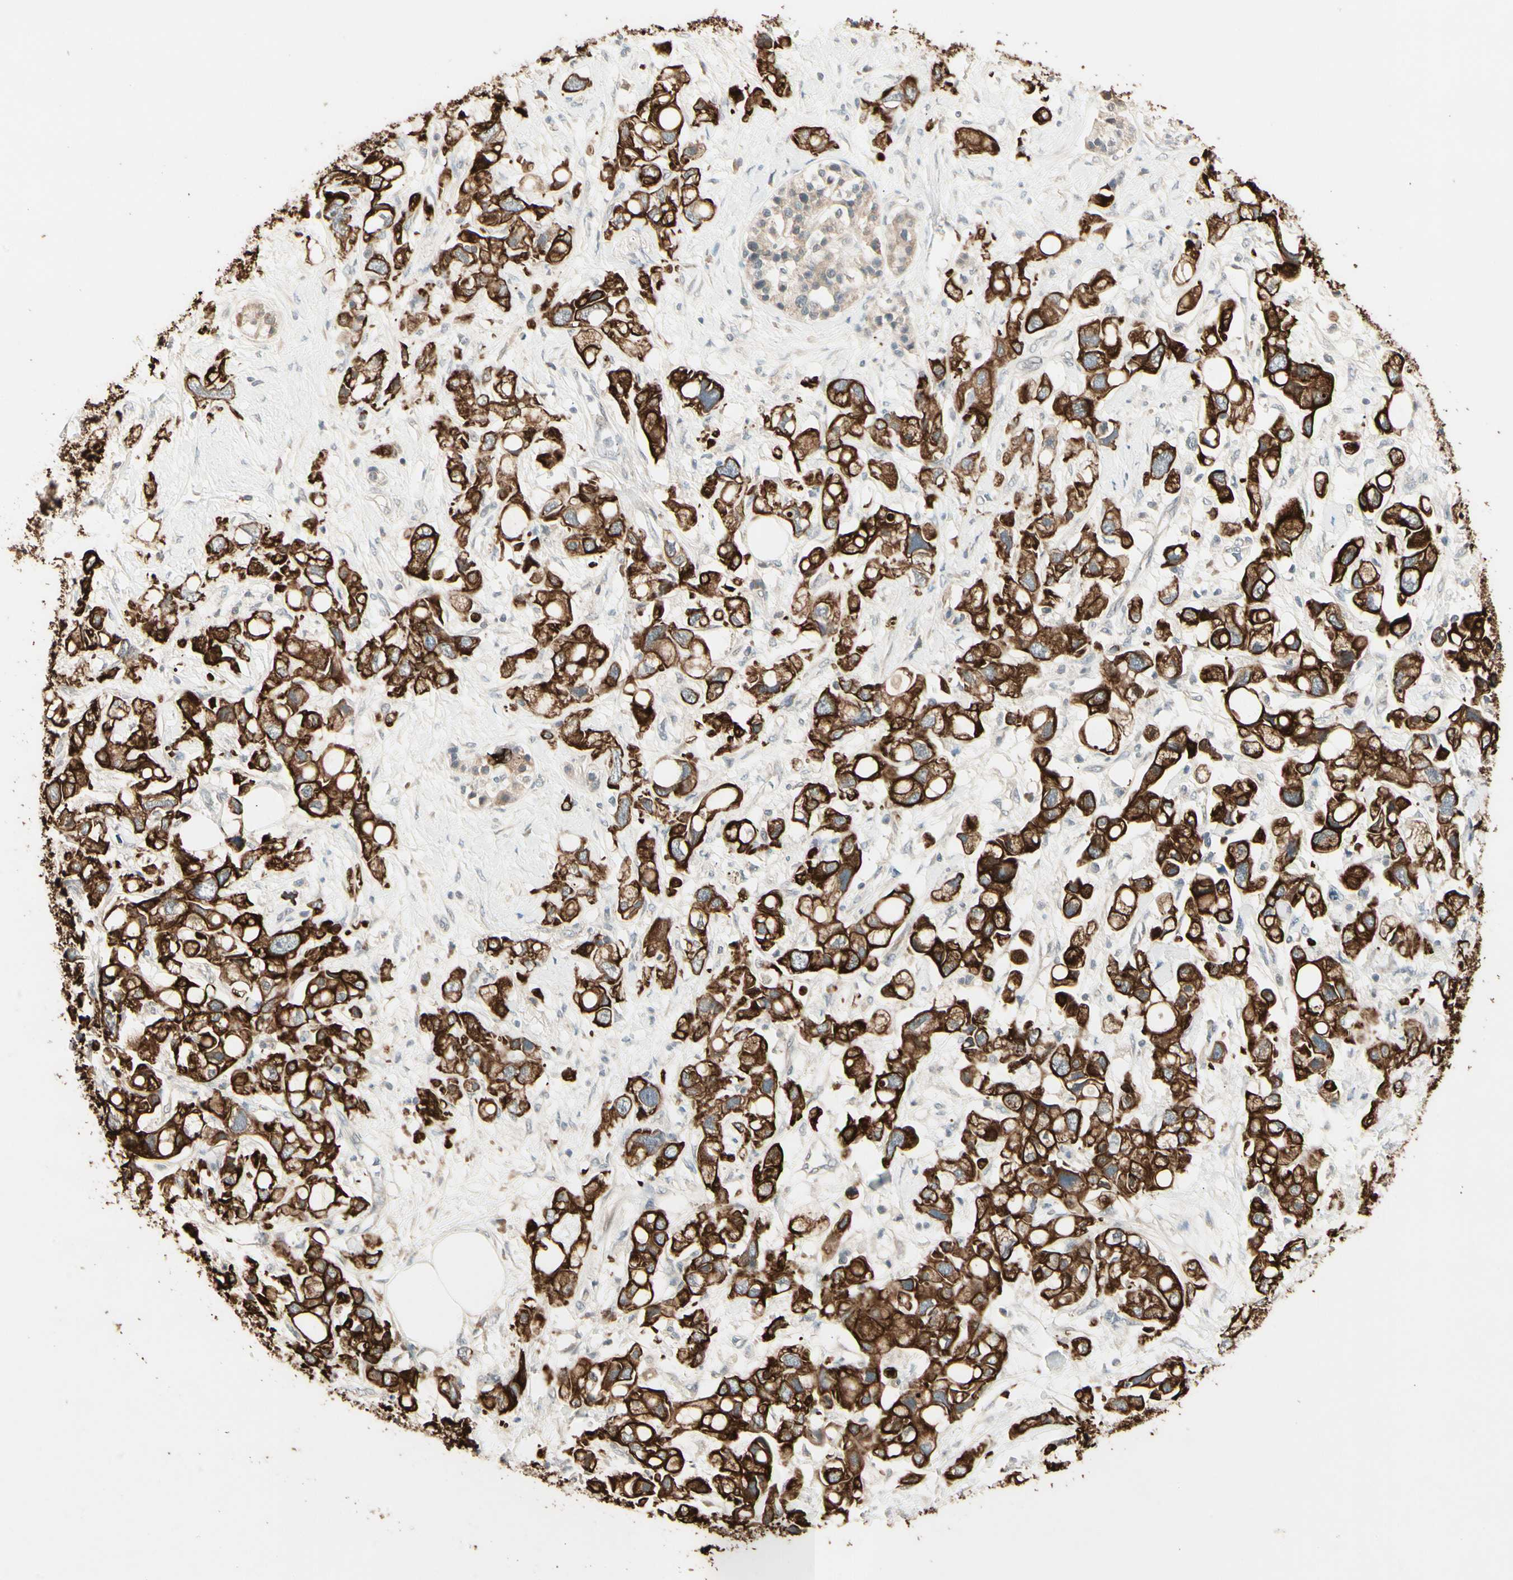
{"staining": {"intensity": "strong", "quantity": ">75%", "location": "cytoplasmic/membranous"}, "tissue": "pancreatic cancer", "cell_type": "Tumor cells", "image_type": "cancer", "snomed": [{"axis": "morphology", "description": "Adenocarcinoma, NOS"}, {"axis": "topography", "description": "Pancreas"}], "caption": "Protein expression analysis of human pancreatic adenocarcinoma reveals strong cytoplasmic/membranous expression in about >75% of tumor cells. Using DAB (brown) and hematoxylin (blue) stains, captured at high magnification using brightfield microscopy.", "gene": "SKIL", "patient": {"sex": "female", "age": 56}}